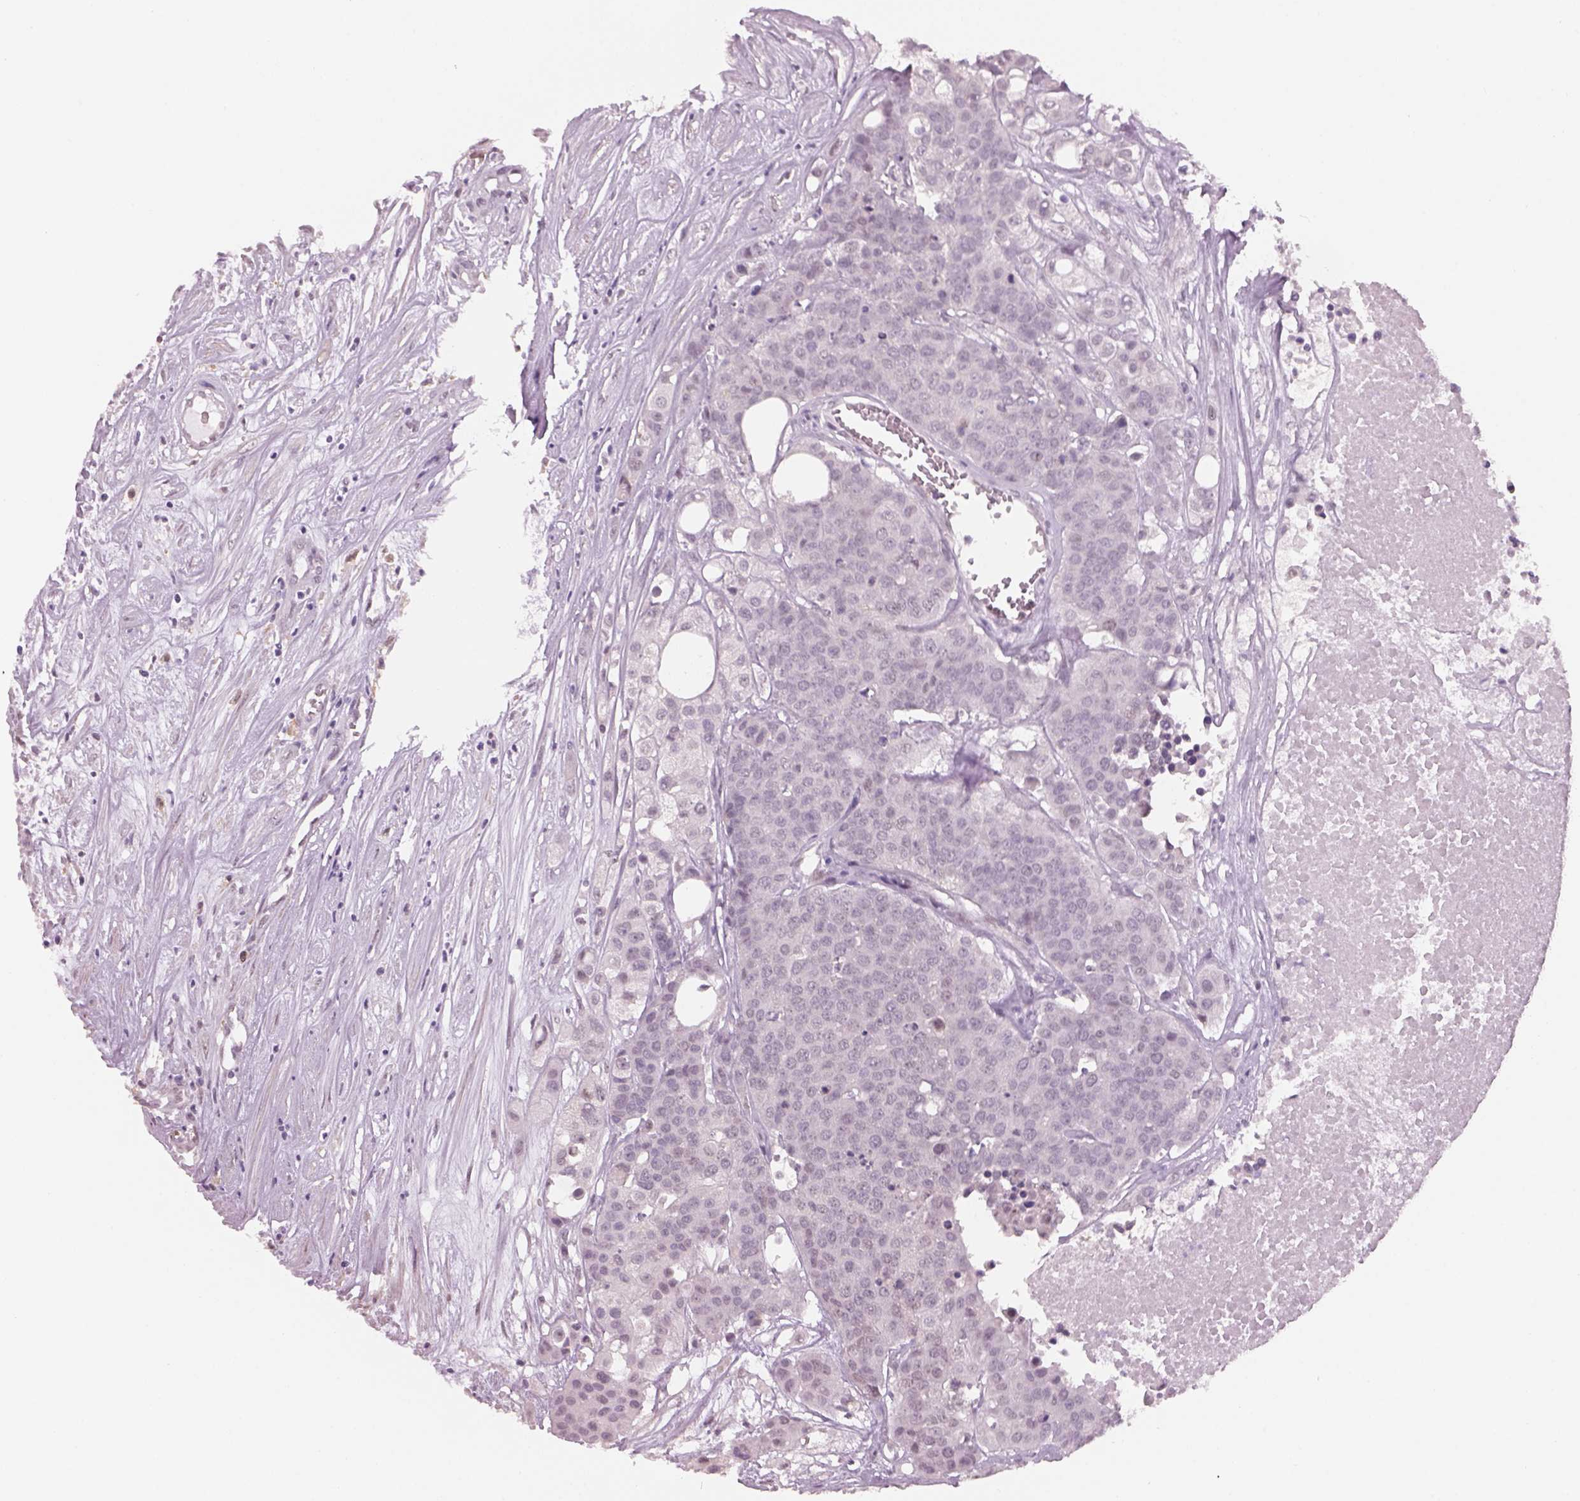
{"staining": {"intensity": "negative", "quantity": "none", "location": "none"}, "tissue": "carcinoid", "cell_type": "Tumor cells", "image_type": "cancer", "snomed": [{"axis": "morphology", "description": "Carcinoid, malignant, NOS"}, {"axis": "topography", "description": "Colon"}], "caption": "Human carcinoid stained for a protein using IHC shows no staining in tumor cells.", "gene": "NAT8", "patient": {"sex": "male", "age": 81}}